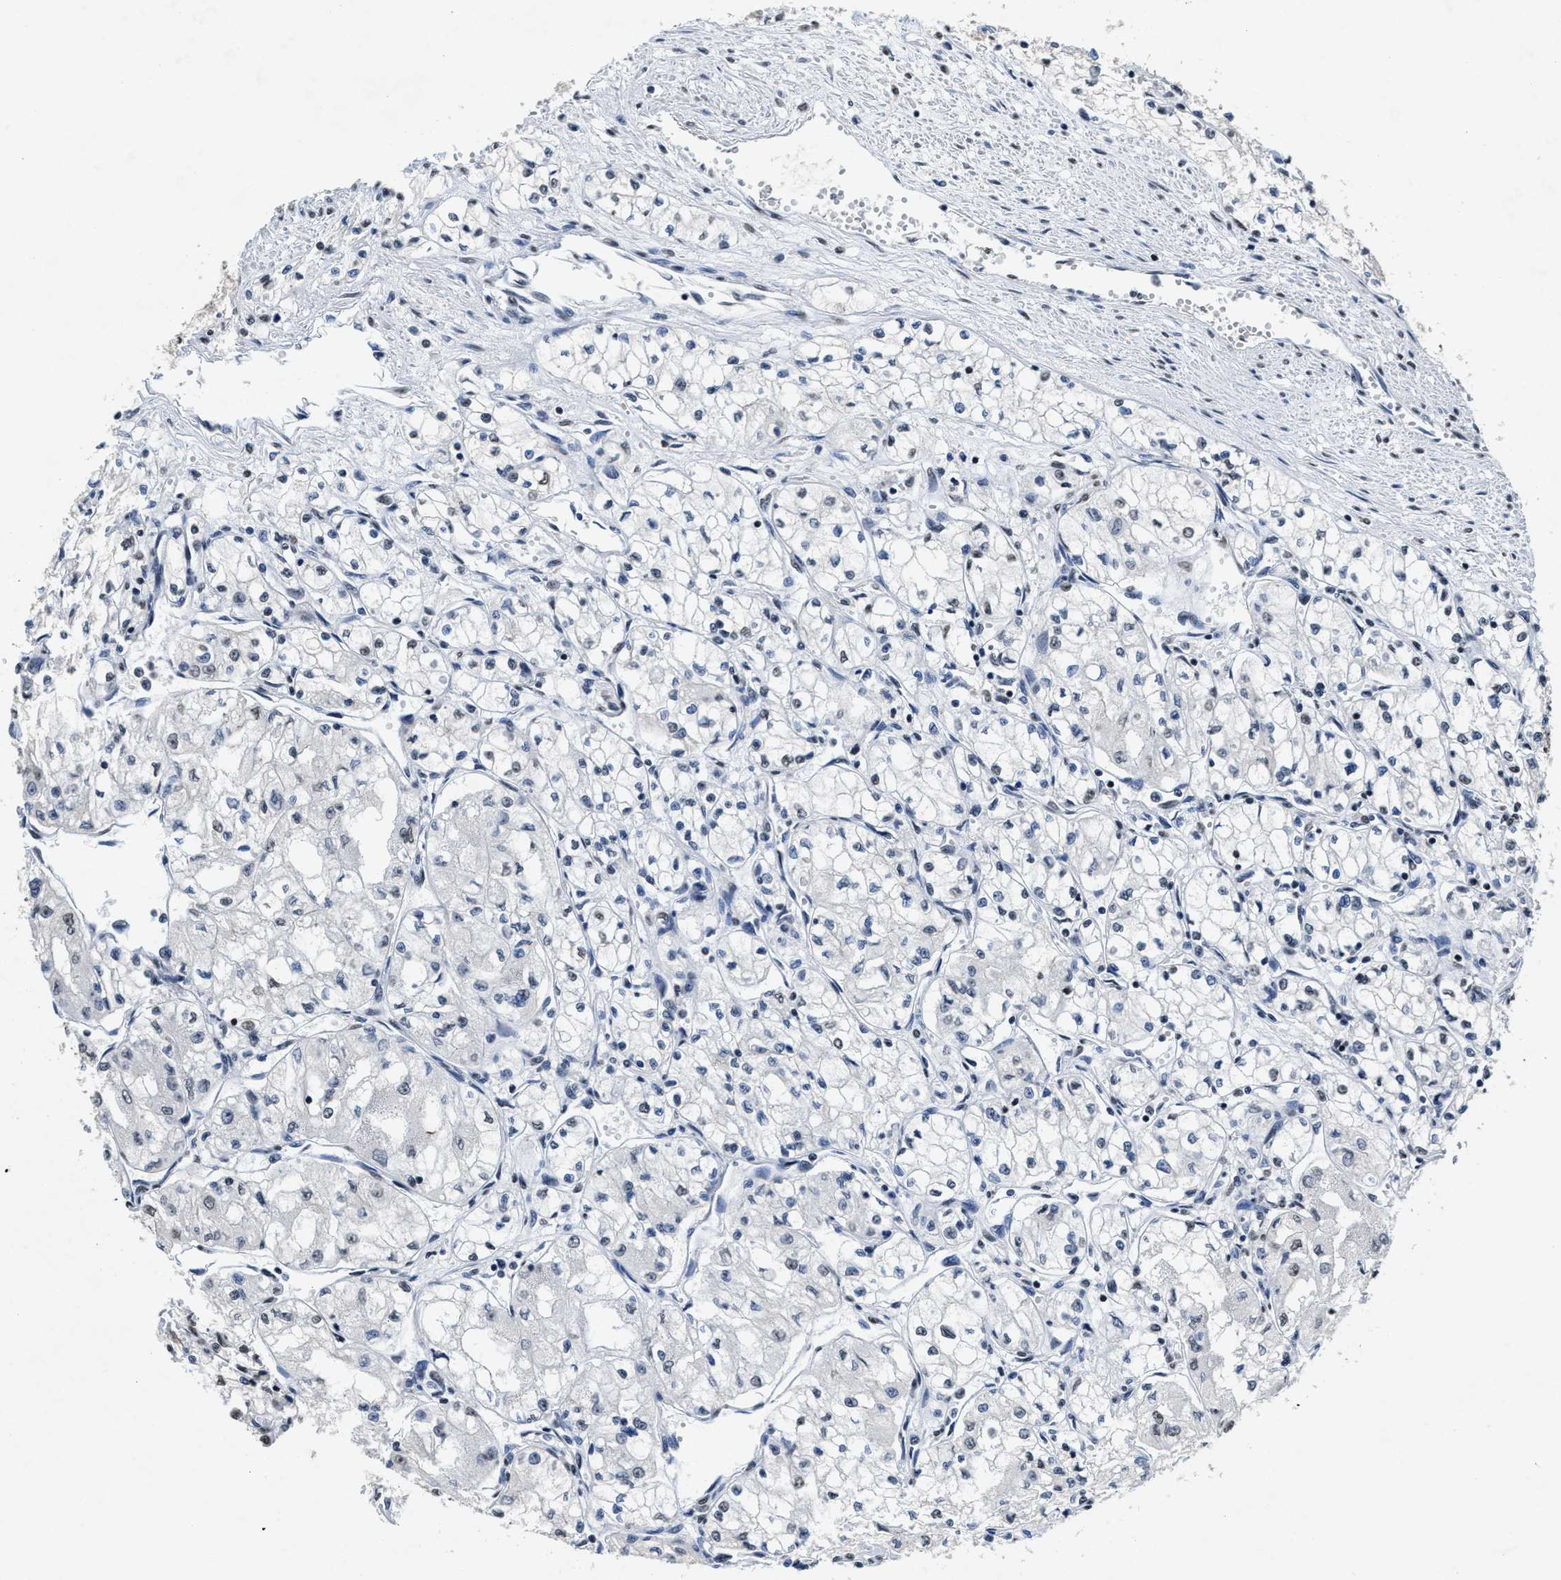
{"staining": {"intensity": "weak", "quantity": "<25%", "location": "nuclear"}, "tissue": "renal cancer", "cell_type": "Tumor cells", "image_type": "cancer", "snomed": [{"axis": "morphology", "description": "Normal tissue, NOS"}, {"axis": "morphology", "description": "Adenocarcinoma, NOS"}, {"axis": "topography", "description": "Kidney"}], "caption": "The immunohistochemistry micrograph has no significant expression in tumor cells of renal cancer (adenocarcinoma) tissue.", "gene": "SUPT16H", "patient": {"sex": "male", "age": 59}}